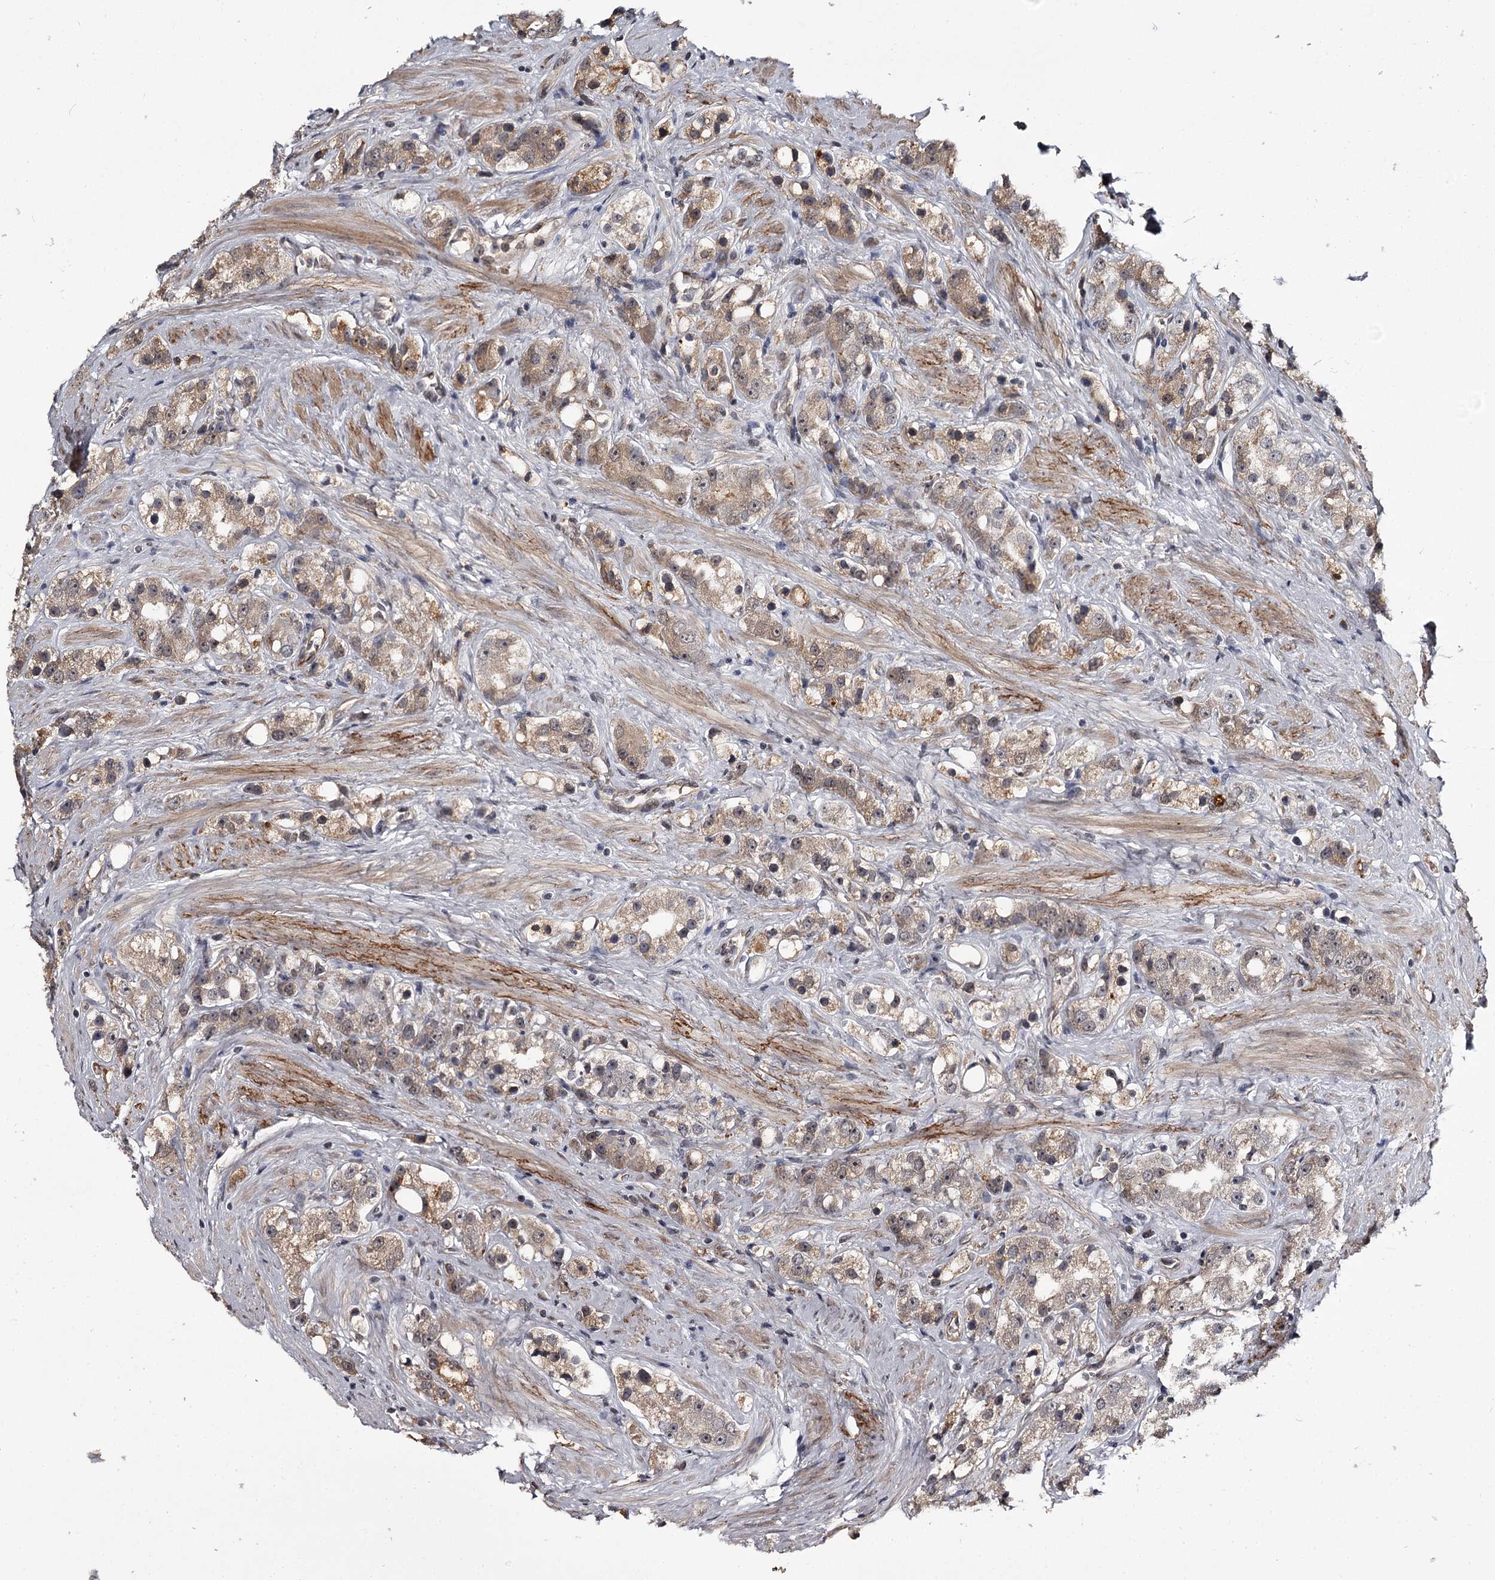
{"staining": {"intensity": "moderate", "quantity": "25%-75%", "location": "cytoplasmic/membranous"}, "tissue": "prostate cancer", "cell_type": "Tumor cells", "image_type": "cancer", "snomed": [{"axis": "morphology", "description": "Adenocarcinoma, NOS"}, {"axis": "topography", "description": "Prostate"}], "caption": "Immunohistochemical staining of prostate cancer (adenocarcinoma) shows medium levels of moderate cytoplasmic/membranous protein staining in about 25%-75% of tumor cells.", "gene": "CWF19L2", "patient": {"sex": "male", "age": 79}}